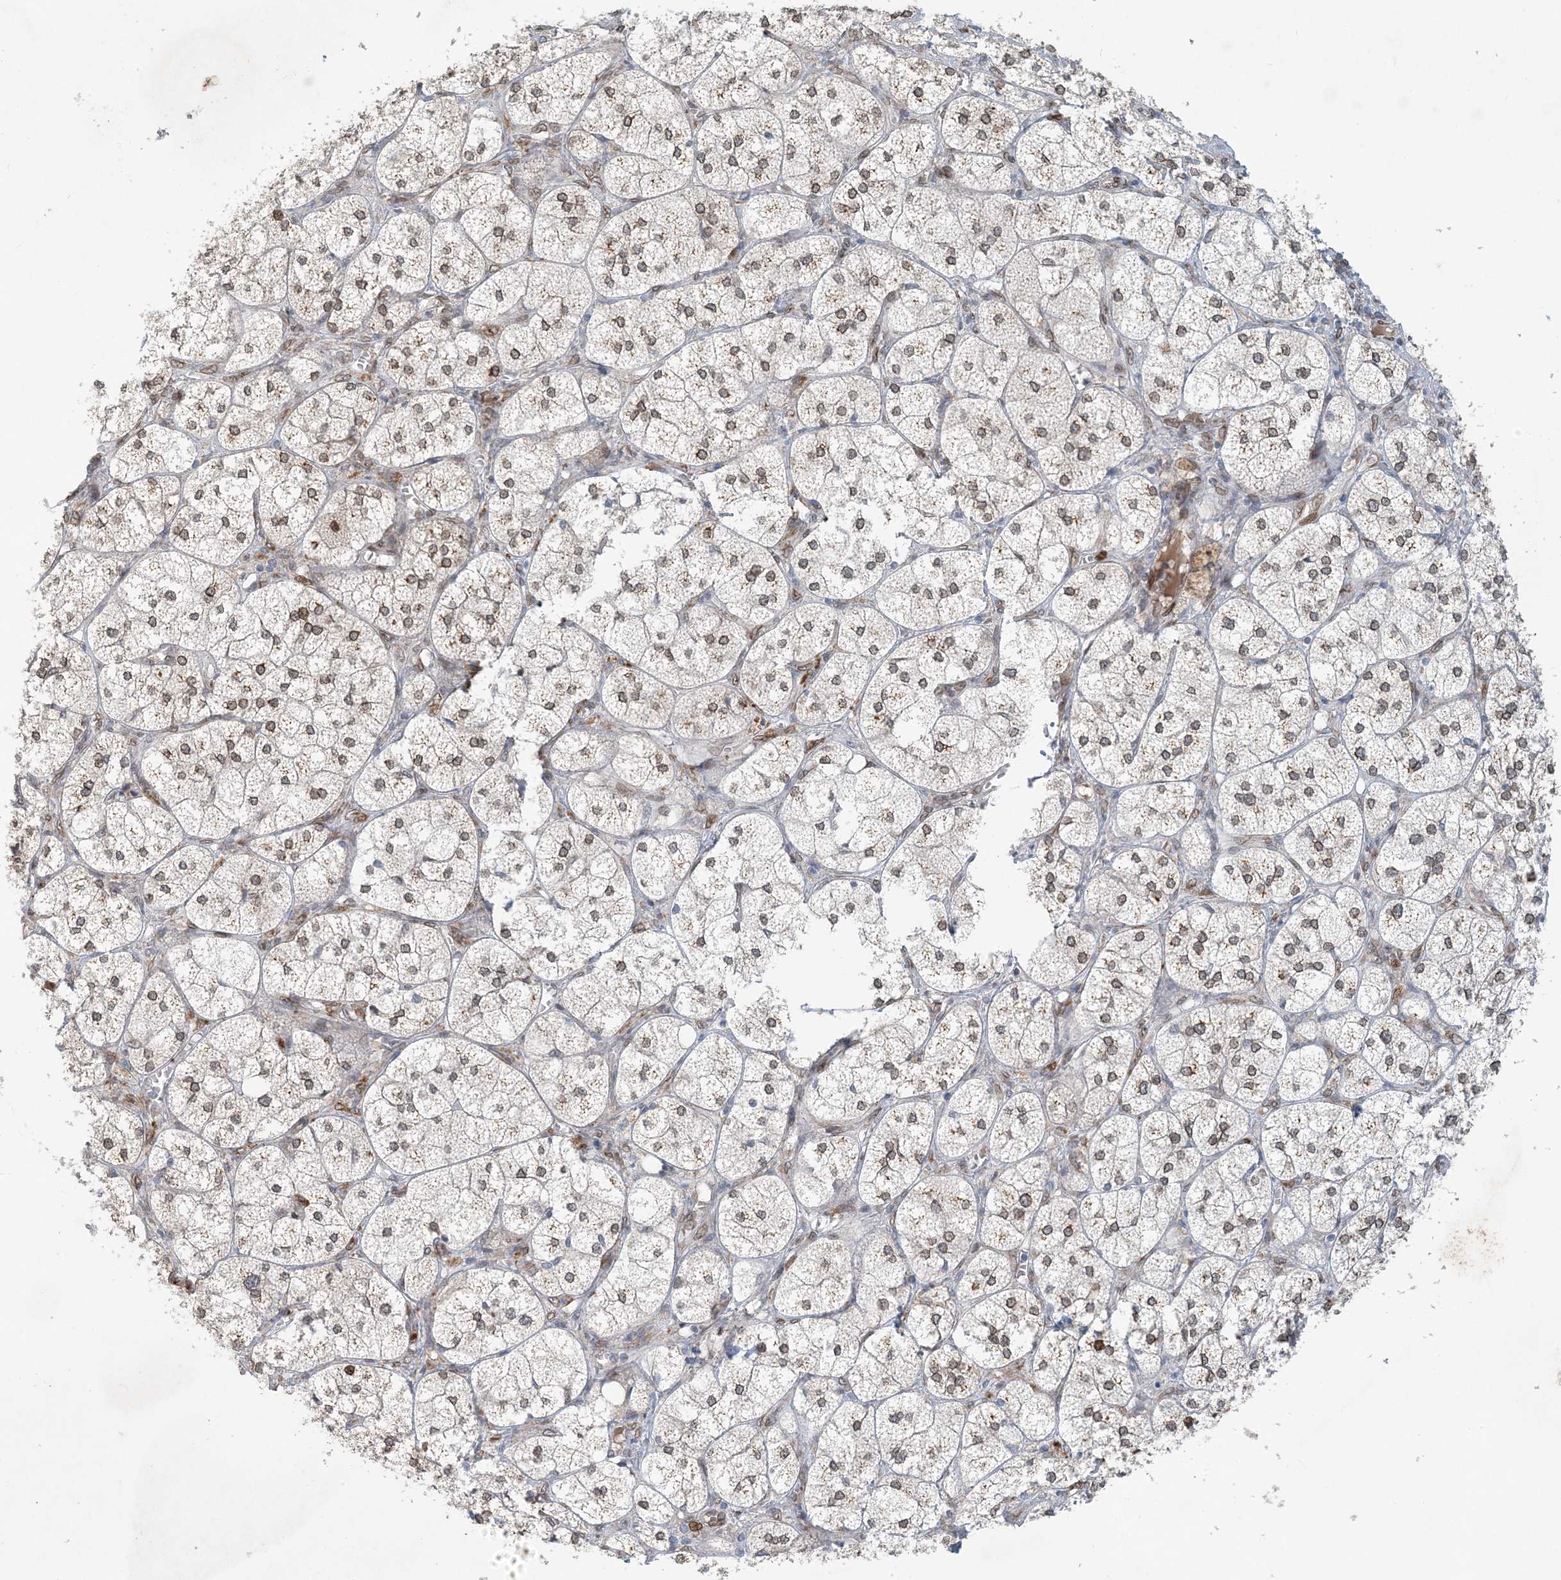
{"staining": {"intensity": "moderate", "quantity": "25%-75%", "location": "cytoplasmic/membranous,nuclear"}, "tissue": "adrenal gland", "cell_type": "Glandular cells", "image_type": "normal", "snomed": [{"axis": "morphology", "description": "Normal tissue, NOS"}, {"axis": "topography", "description": "Adrenal gland"}], "caption": "About 25%-75% of glandular cells in benign human adrenal gland show moderate cytoplasmic/membranous,nuclear protein positivity as visualized by brown immunohistochemical staining.", "gene": "SLC35A2", "patient": {"sex": "female", "age": 61}}